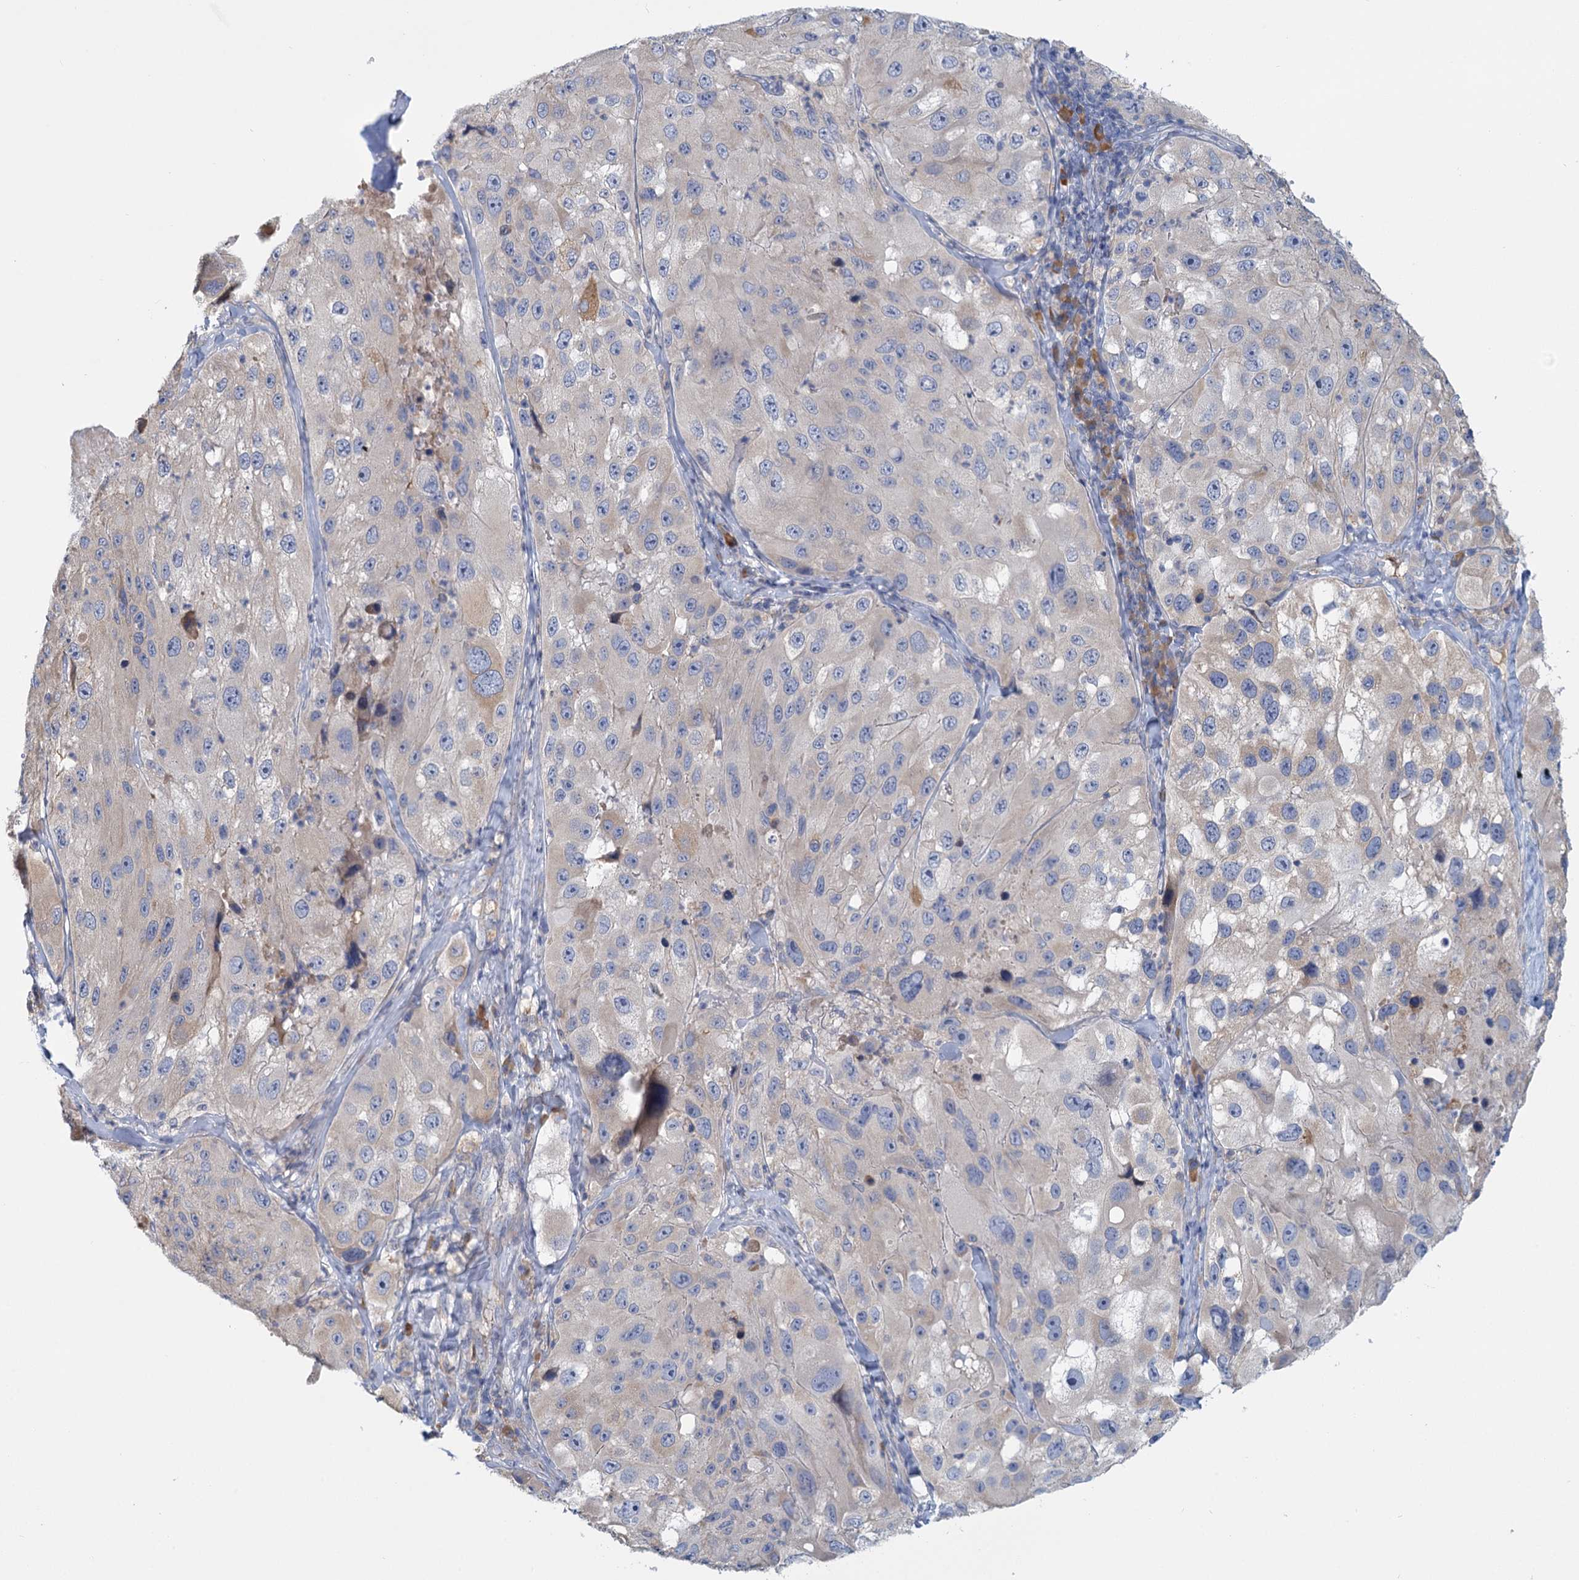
{"staining": {"intensity": "negative", "quantity": "none", "location": "none"}, "tissue": "melanoma", "cell_type": "Tumor cells", "image_type": "cancer", "snomed": [{"axis": "morphology", "description": "Malignant melanoma, Metastatic site"}, {"axis": "topography", "description": "Lymph node"}], "caption": "A photomicrograph of human melanoma is negative for staining in tumor cells.", "gene": "ANKRD16", "patient": {"sex": "male", "age": 62}}